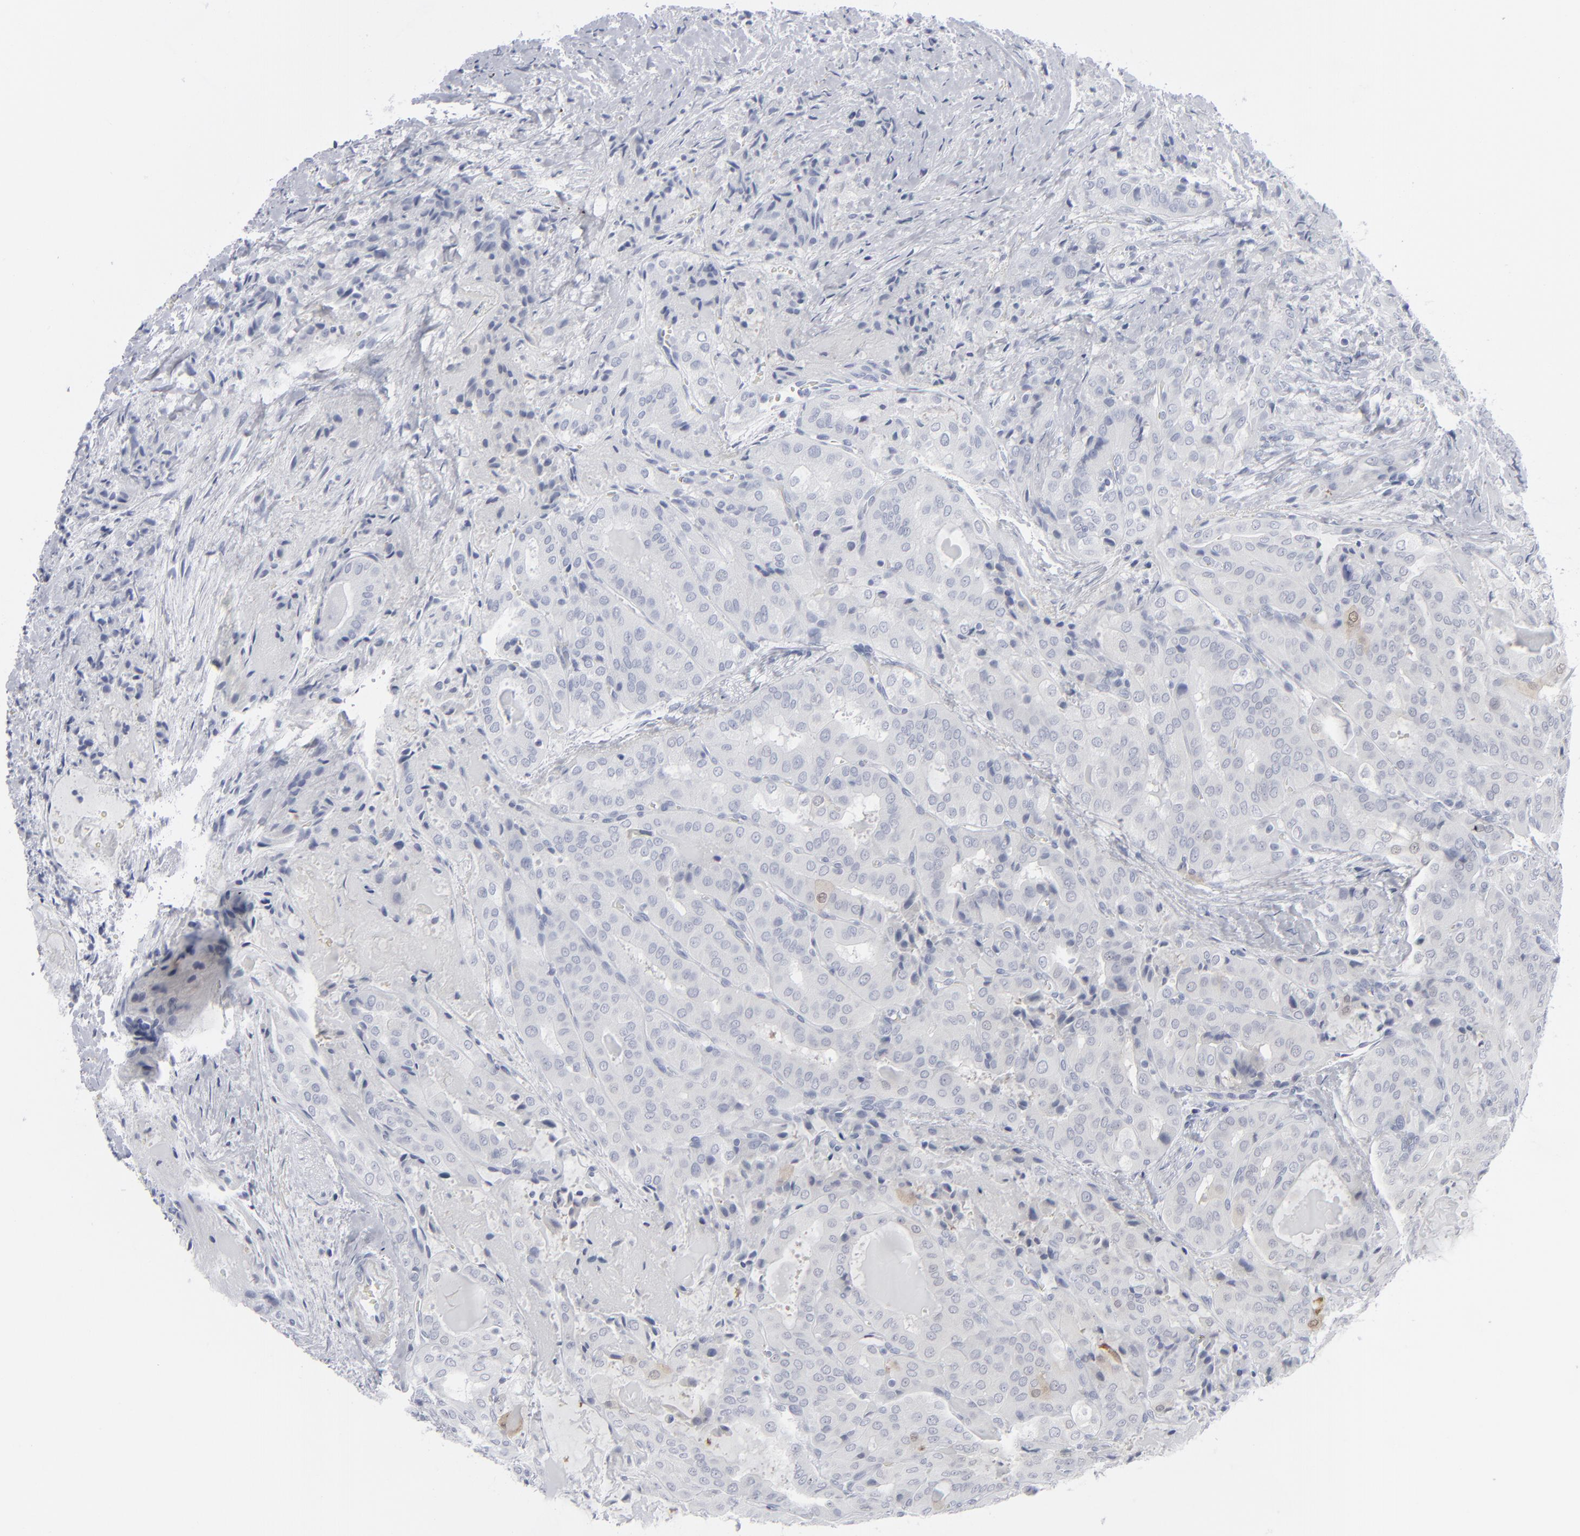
{"staining": {"intensity": "negative", "quantity": "none", "location": "none"}, "tissue": "thyroid cancer", "cell_type": "Tumor cells", "image_type": "cancer", "snomed": [{"axis": "morphology", "description": "Papillary adenocarcinoma, NOS"}, {"axis": "topography", "description": "Thyroid gland"}], "caption": "Micrograph shows no protein staining in tumor cells of thyroid papillary adenocarcinoma tissue.", "gene": "MSLN", "patient": {"sex": "female", "age": 71}}